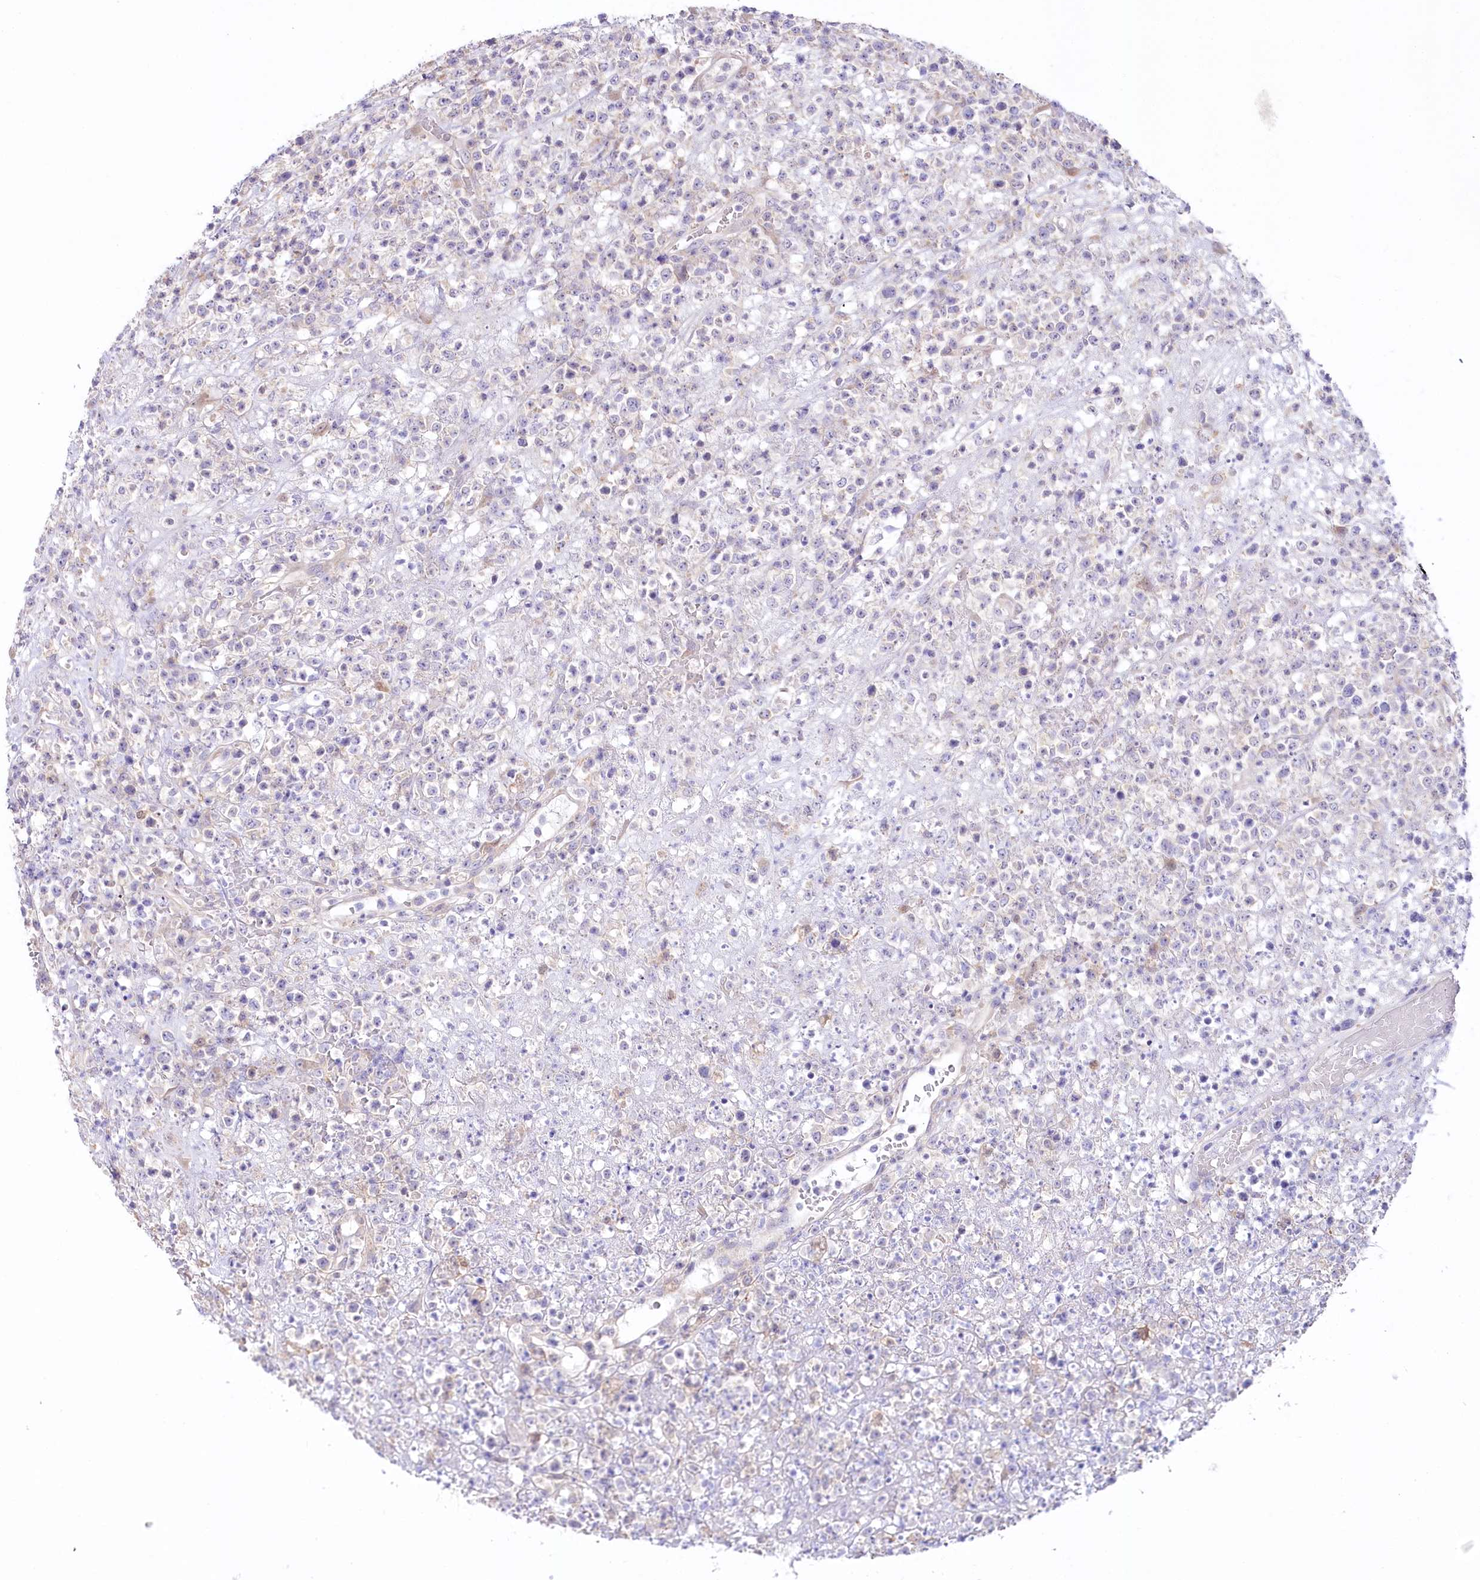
{"staining": {"intensity": "negative", "quantity": "none", "location": "none"}, "tissue": "lymphoma", "cell_type": "Tumor cells", "image_type": "cancer", "snomed": [{"axis": "morphology", "description": "Malignant lymphoma, non-Hodgkin's type, High grade"}, {"axis": "topography", "description": "Colon"}], "caption": "Lymphoma was stained to show a protein in brown. There is no significant staining in tumor cells. (Brightfield microscopy of DAB IHC at high magnification).", "gene": "MYOZ1", "patient": {"sex": "female", "age": 53}}